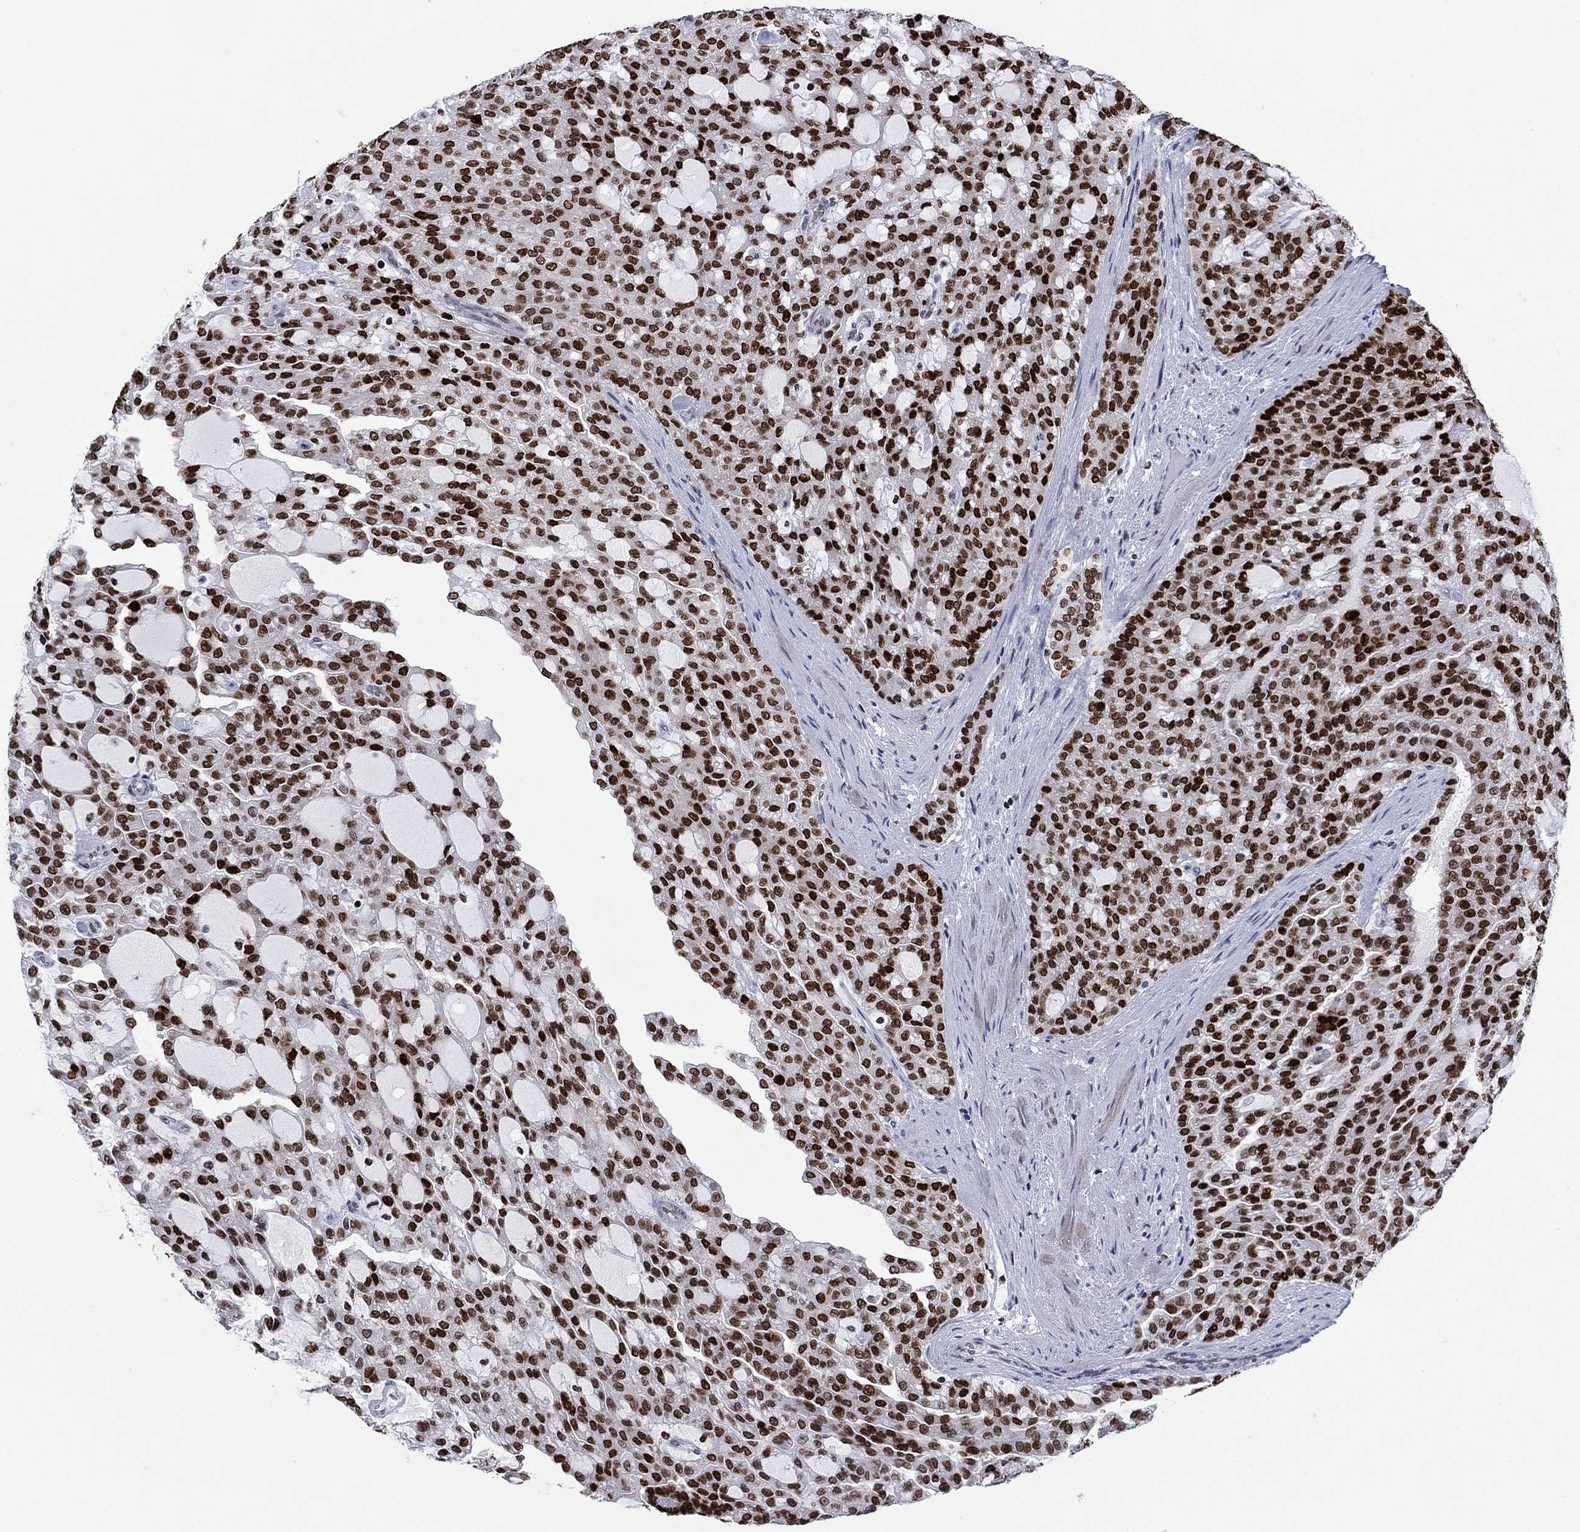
{"staining": {"intensity": "strong", "quantity": ">75%", "location": "nuclear"}, "tissue": "renal cancer", "cell_type": "Tumor cells", "image_type": "cancer", "snomed": [{"axis": "morphology", "description": "Adenocarcinoma, NOS"}, {"axis": "topography", "description": "Kidney"}], "caption": "A brown stain highlights strong nuclear expression of a protein in human adenocarcinoma (renal) tumor cells.", "gene": "HMGA1", "patient": {"sex": "male", "age": 63}}